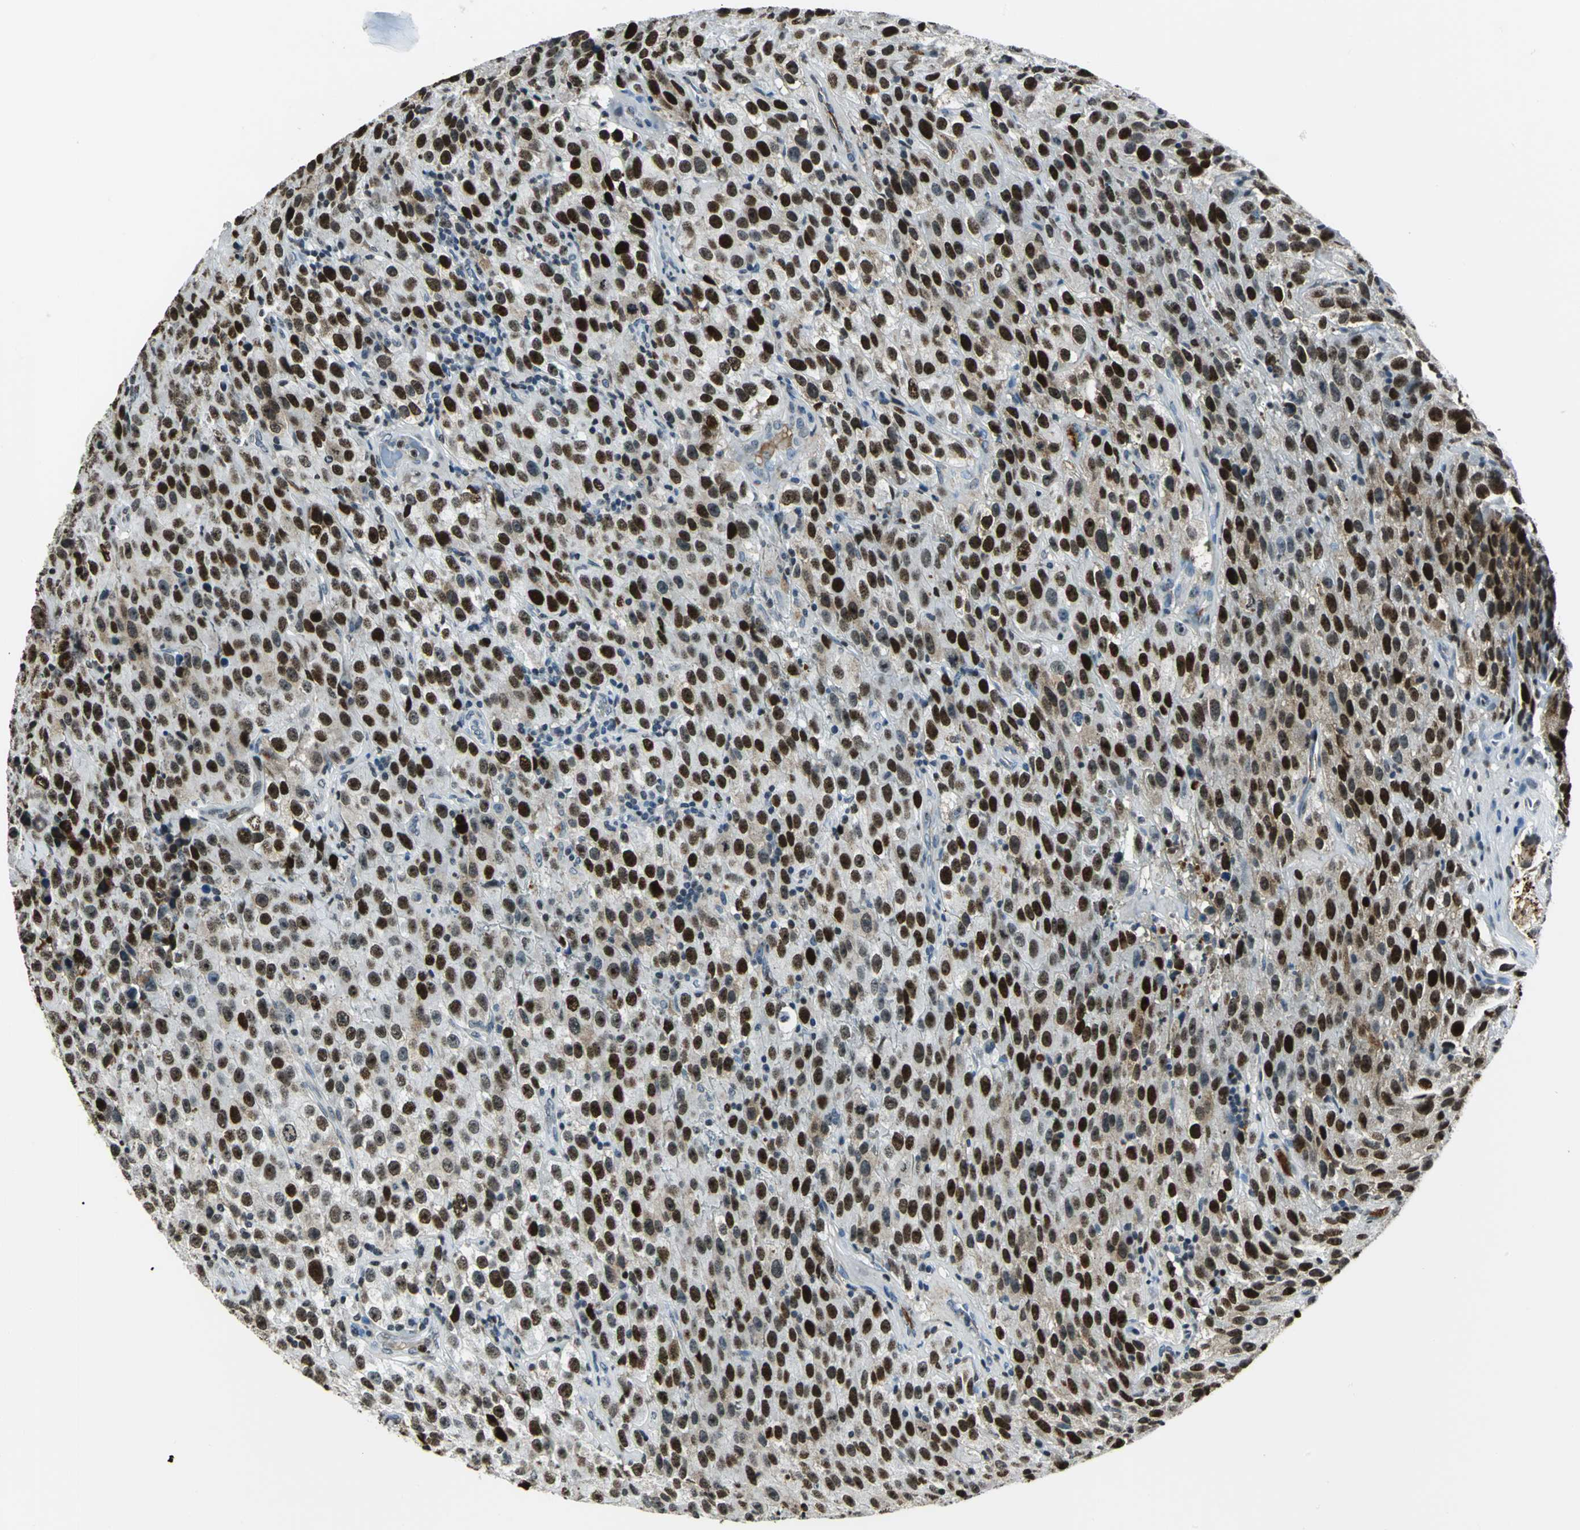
{"staining": {"intensity": "strong", "quantity": ">75%", "location": "nuclear"}, "tissue": "testis cancer", "cell_type": "Tumor cells", "image_type": "cancer", "snomed": [{"axis": "morphology", "description": "Seminoma, NOS"}, {"axis": "topography", "description": "Testis"}], "caption": "The image exhibits staining of seminoma (testis), revealing strong nuclear protein expression (brown color) within tumor cells.", "gene": "MCM4", "patient": {"sex": "male", "age": 52}}